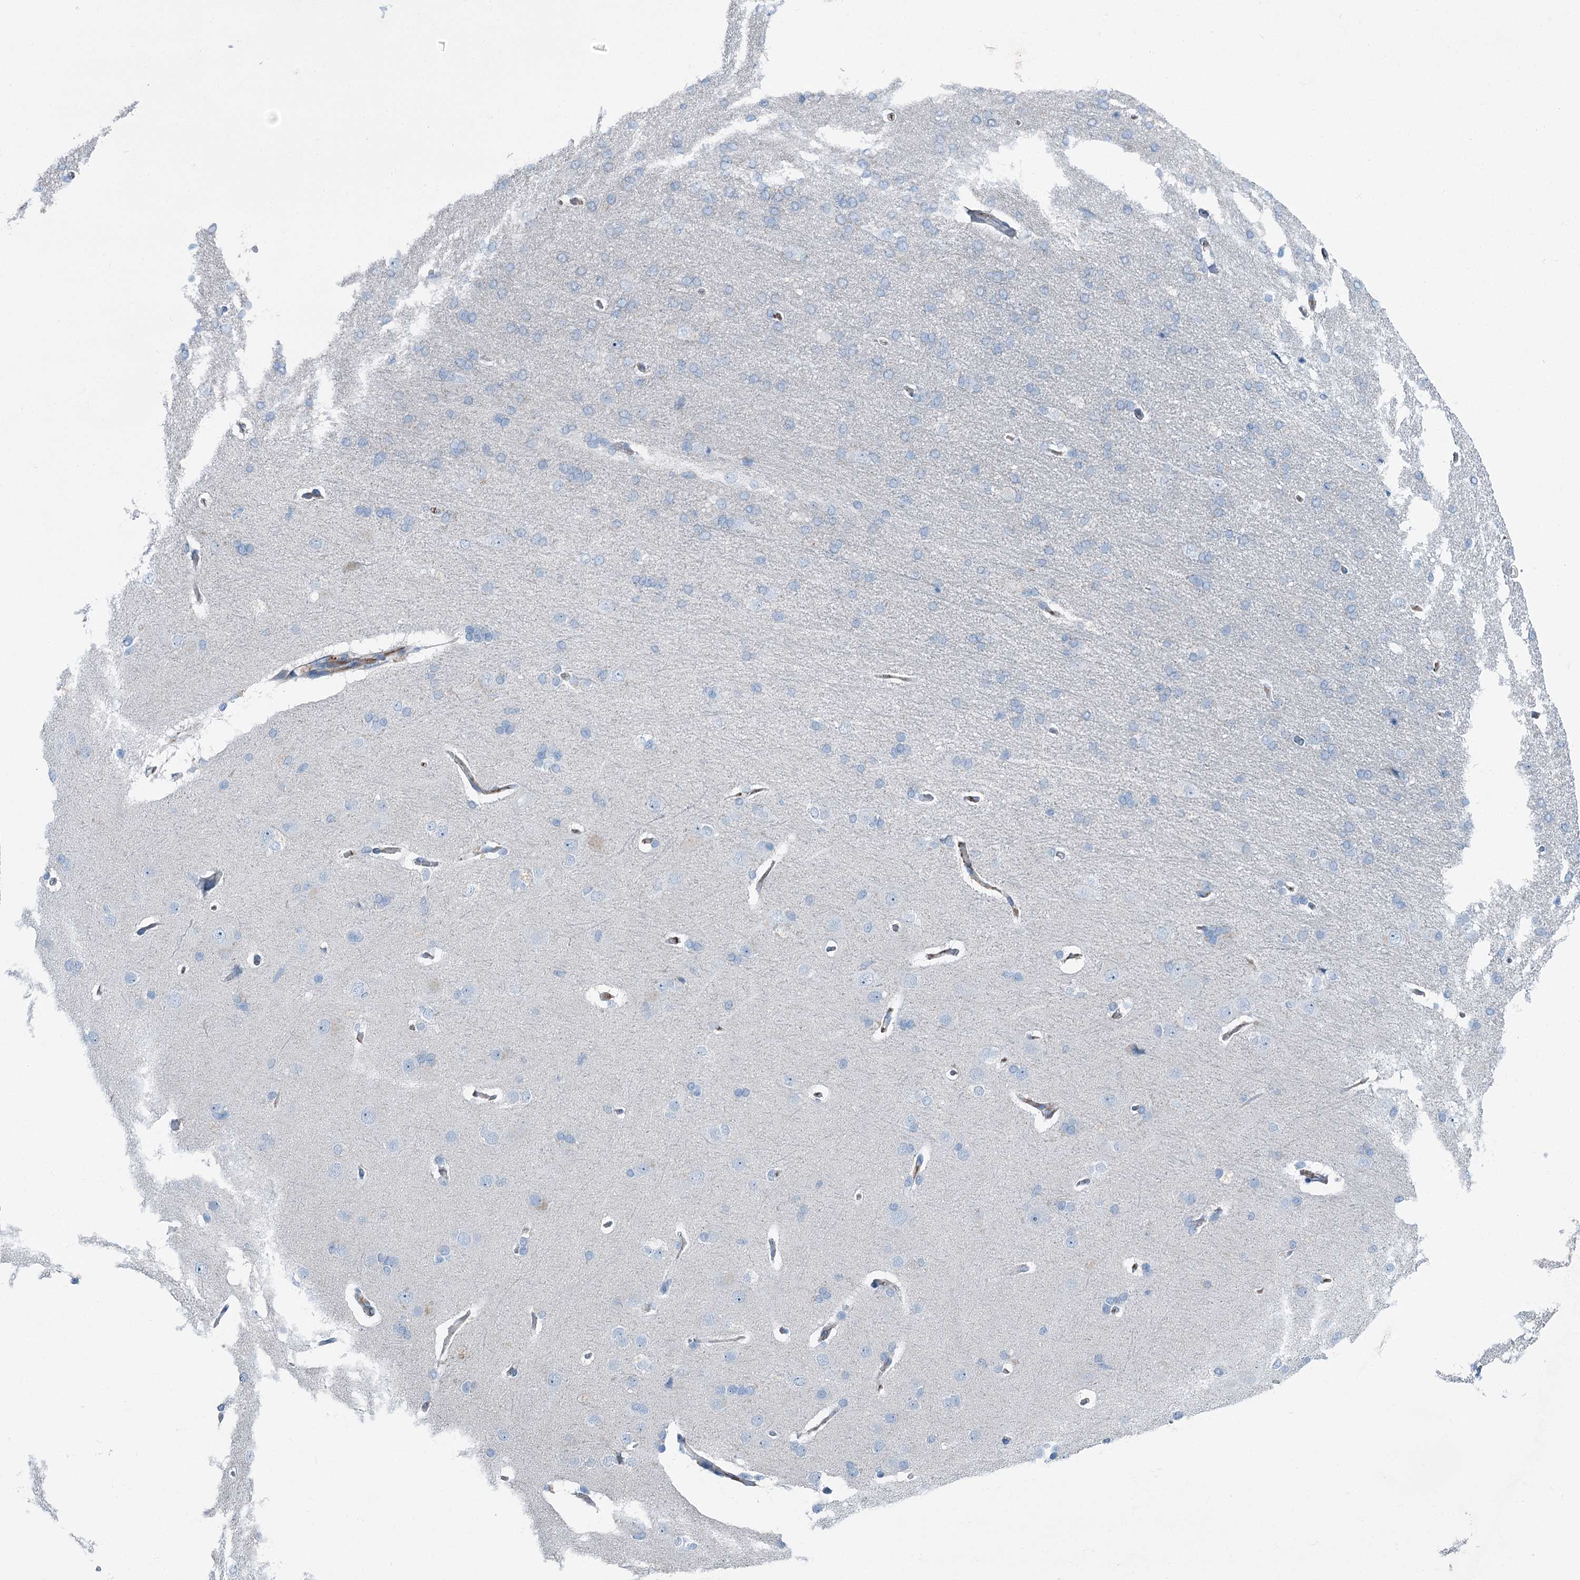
{"staining": {"intensity": "weak", "quantity": "25%-75%", "location": "cytoplasmic/membranous"}, "tissue": "cerebral cortex", "cell_type": "Endothelial cells", "image_type": "normal", "snomed": [{"axis": "morphology", "description": "Normal tissue, NOS"}, {"axis": "topography", "description": "Cerebral cortex"}], "caption": "An immunohistochemistry (IHC) histopathology image of normal tissue is shown. Protein staining in brown labels weak cytoplasmic/membranous positivity in cerebral cortex within endothelial cells. Using DAB (brown) and hematoxylin (blue) stains, captured at high magnification using brightfield microscopy.", "gene": "AXL", "patient": {"sex": "male", "age": 62}}